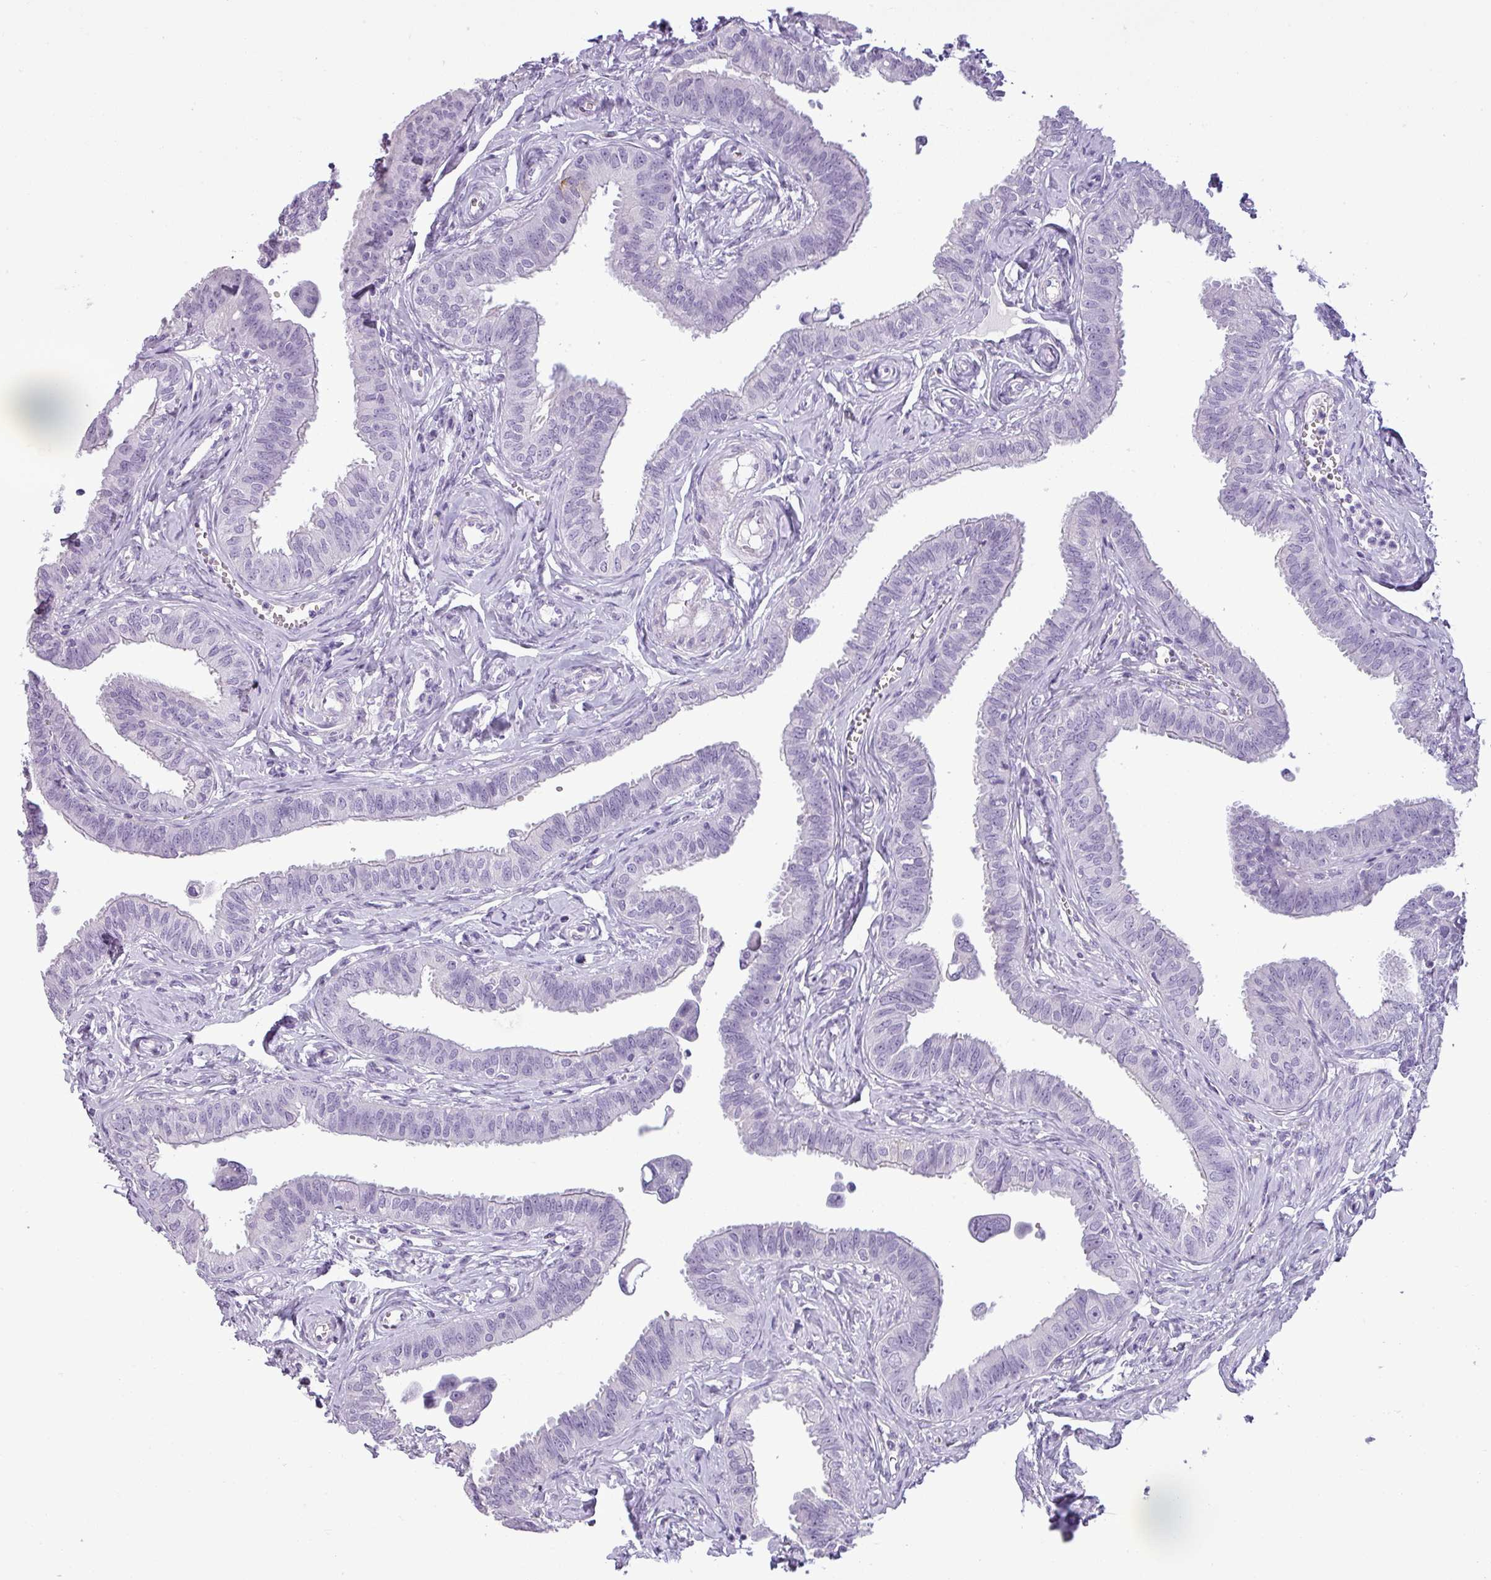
{"staining": {"intensity": "negative", "quantity": "none", "location": "none"}, "tissue": "fallopian tube", "cell_type": "Glandular cells", "image_type": "normal", "snomed": [{"axis": "morphology", "description": "Normal tissue, NOS"}, {"axis": "morphology", "description": "Carcinoma, NOS"}, {"axis": "topography", "description": "Fallopian tube"}, {"axis": "topography", "description": "Ovary"}], "caption": "An immunohistochemistry photomicrograph of unremarkable fallopian tube is shown. There is no staining in glandular cells of fallopian tube.", "gene": "CDH16", "patient": {"sex": "female", "age": 59}}